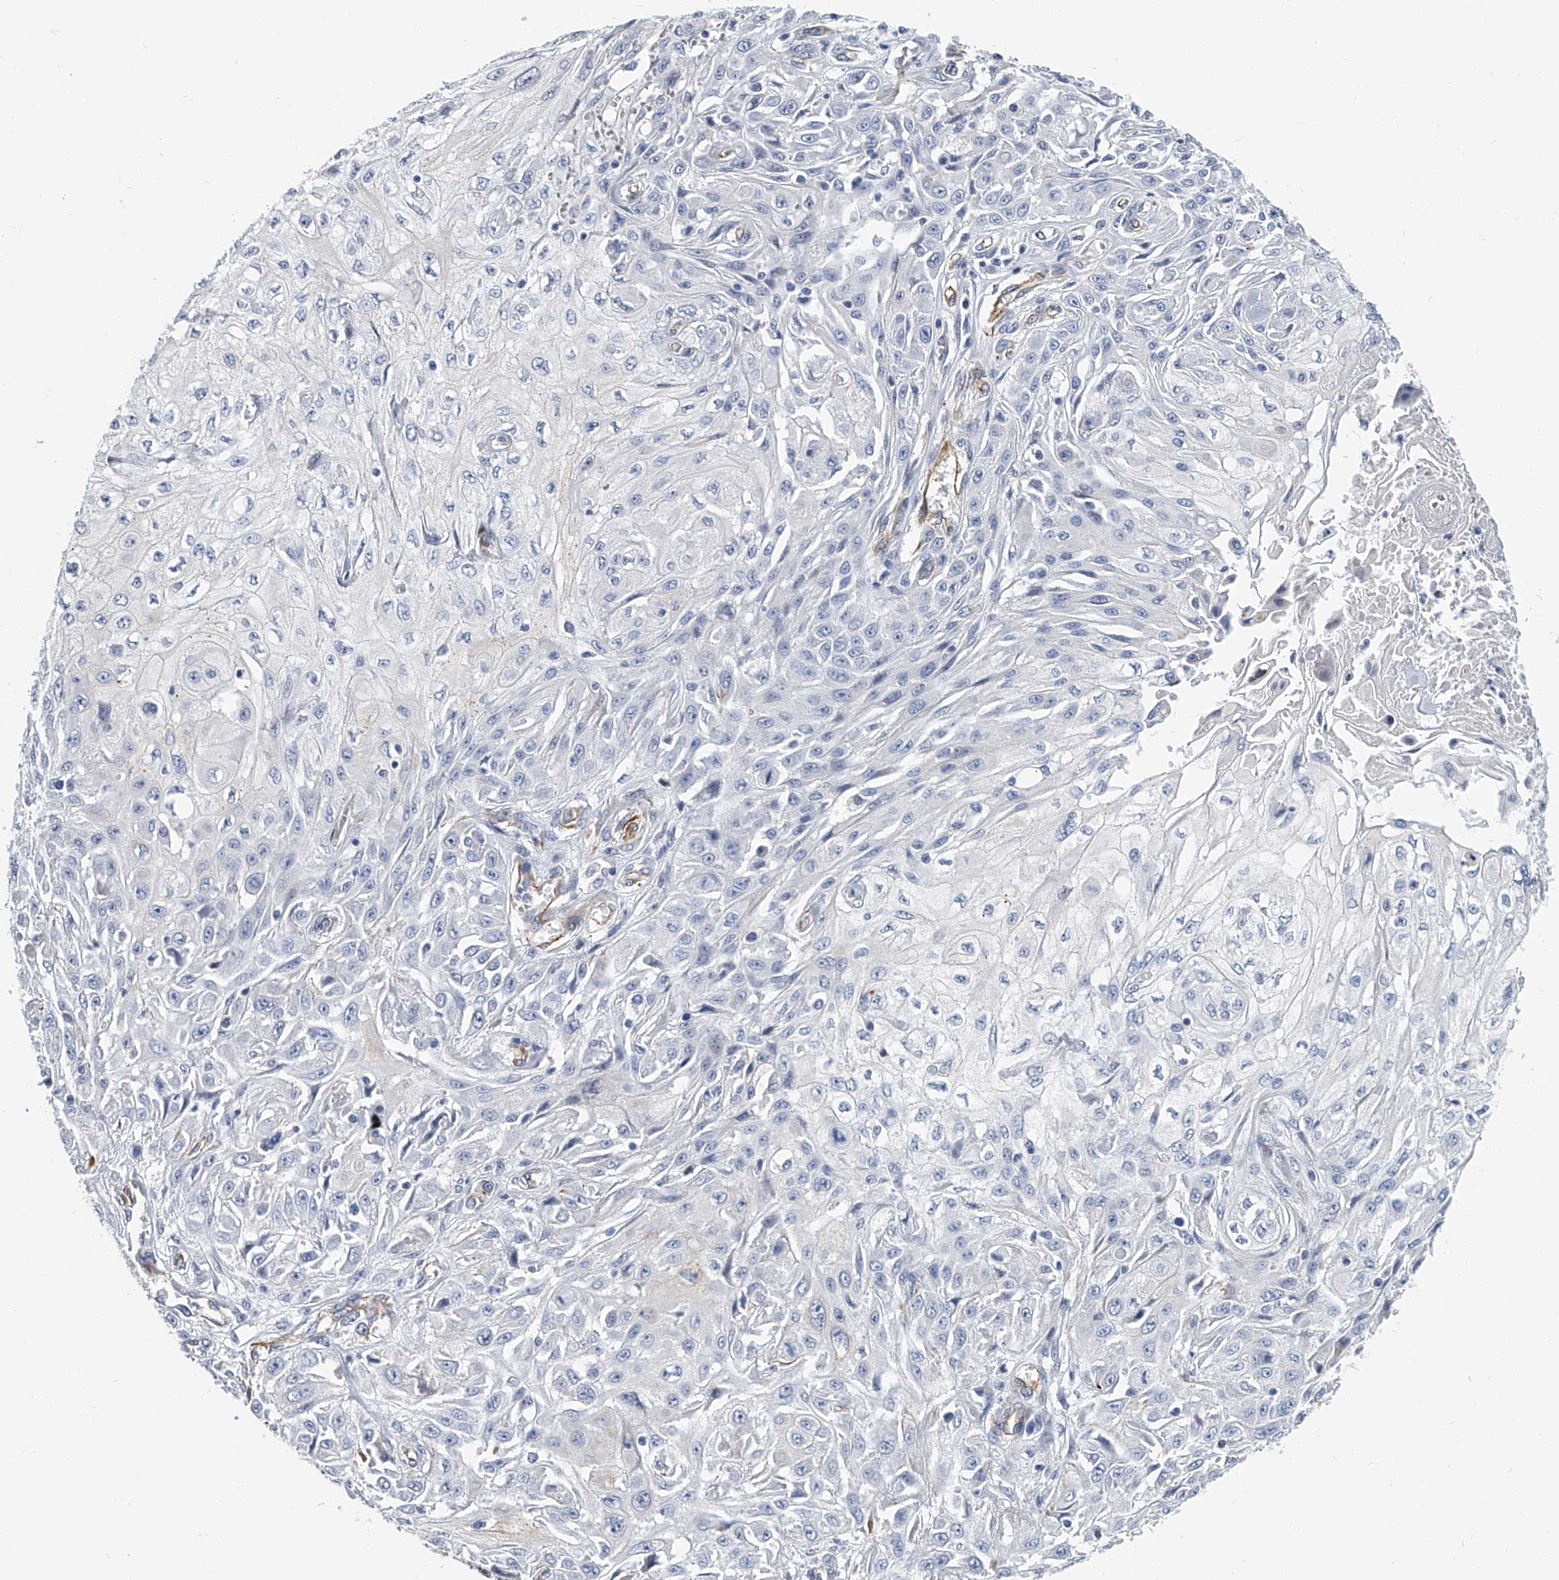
{"staining": {"intensity": "negative", "quantity": "none", "location": "none"}, "tissue": "skin cancer", "cell_type": "Tumor cells", "image_type": "cancer", "snomed": [{"axis": "morphology", "description": "Squamous cell carcinoma, NOS"}, {"axis": "morphology", "description": "Squamous cell carcinoma, metastatic, NOS"}, {"axis": "topography", "description": "Skin"}, {"axis": "topography", "description": "Lymph node"}], "caption": "Immunohistochemistry micrograph of human skin squamous cell carcinoma stained for a protein (brown), which displays no staining in tumor cells.", "gene": "KIRREL1", "patient": {"sex": "male", "age": 75}}